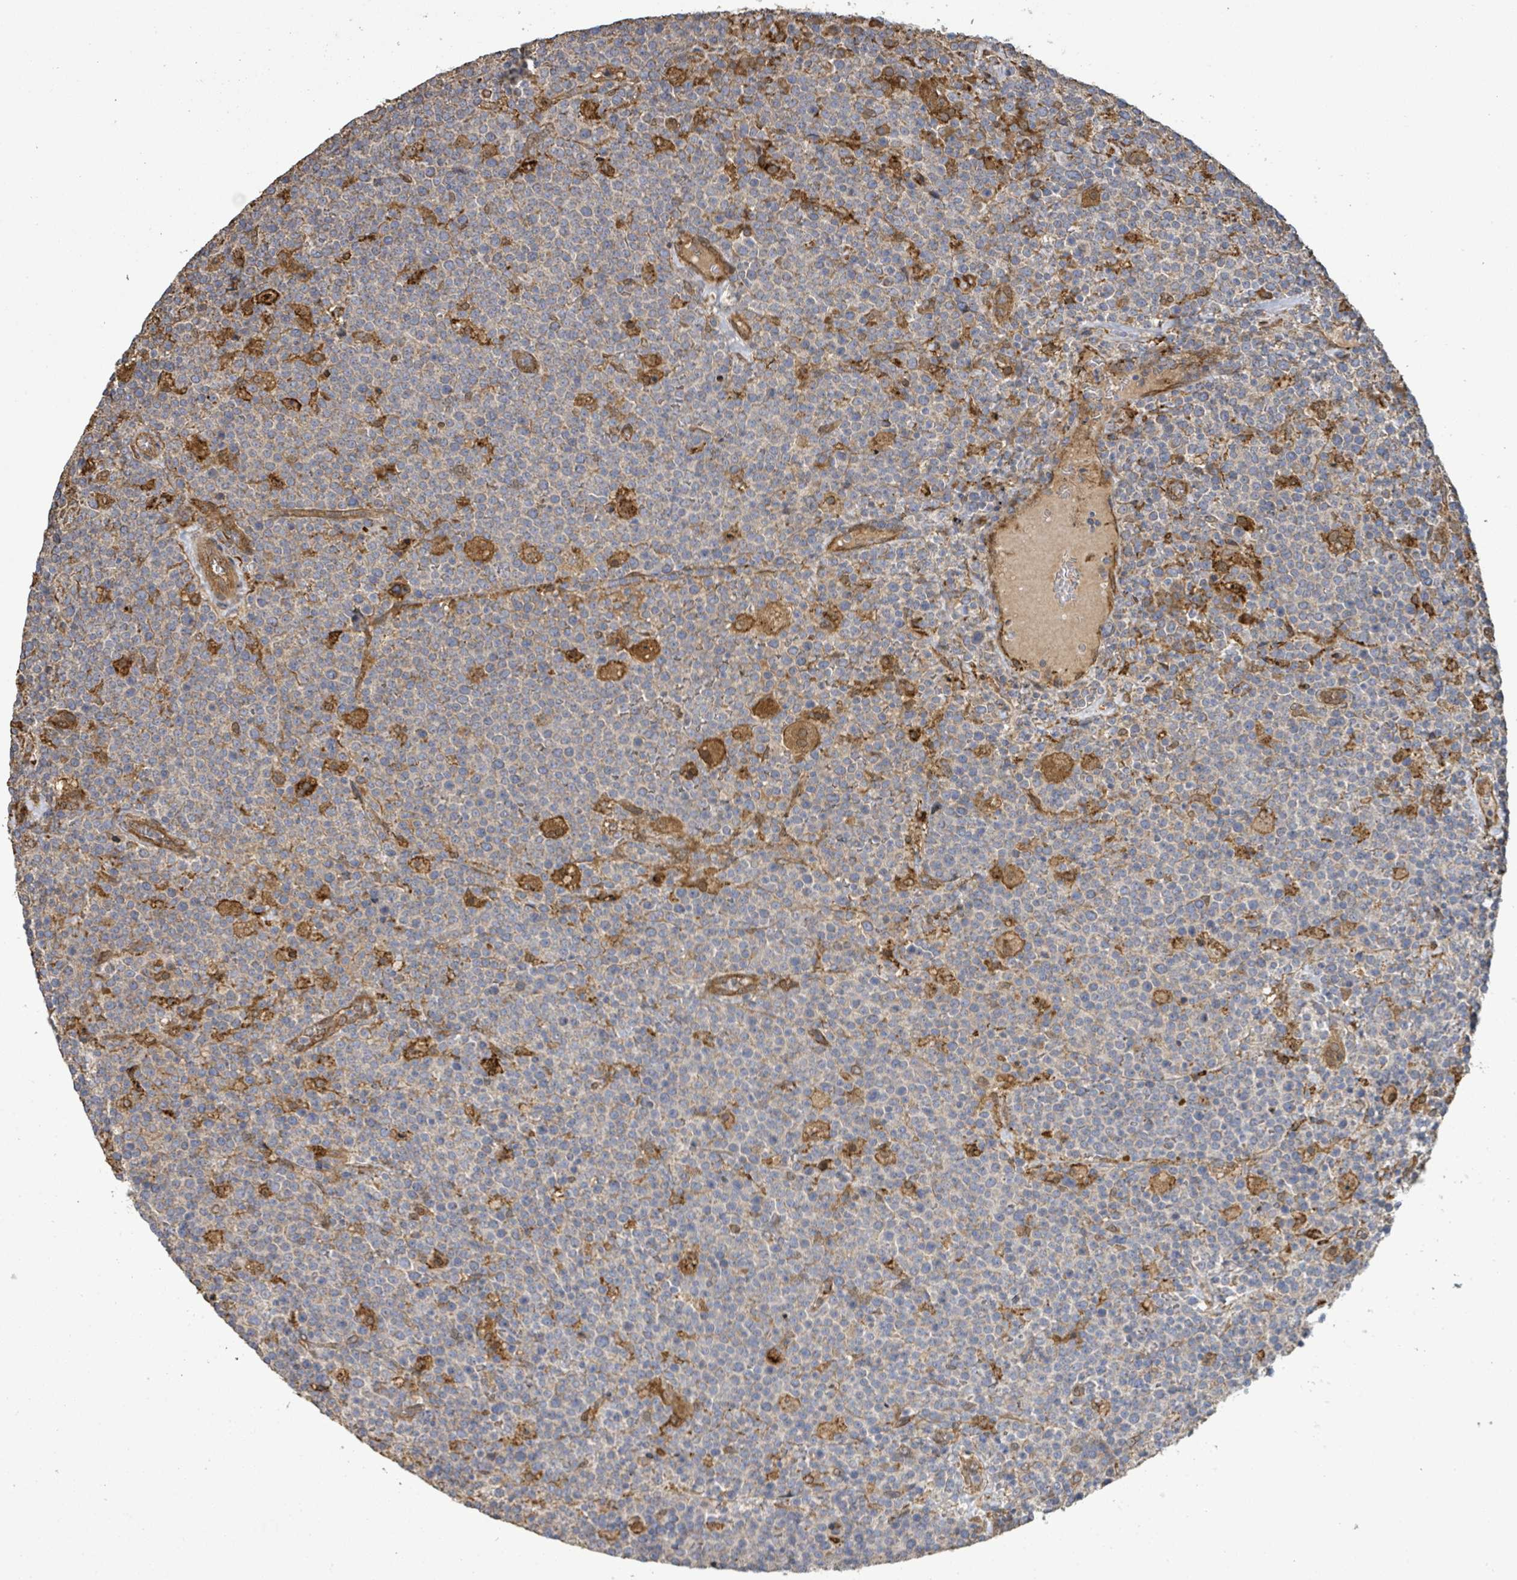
{"staining": {"intensity": "negative", "quantity": "none", "location": "none"}, "tissue": "lymphoma", "cell_type": "Tumor cells", "image_type": "cancer", "snomed": [{"axis": "morphology", "description": "Malignant lymphoma, non-Hodgkin's type, High grade"}, {"axis": "topography", "description": "Lymph node"}], "caption": "An IHC photomicrograph of high-grade malignant lymphoma, non-Hodgkin's type is shown. There is no staining in tumor cells of high-grade malignant lymphoma, non-Hodgkin's type.", "gene": "ARPIN", "patient": {"sex": "male", "age": 61}}